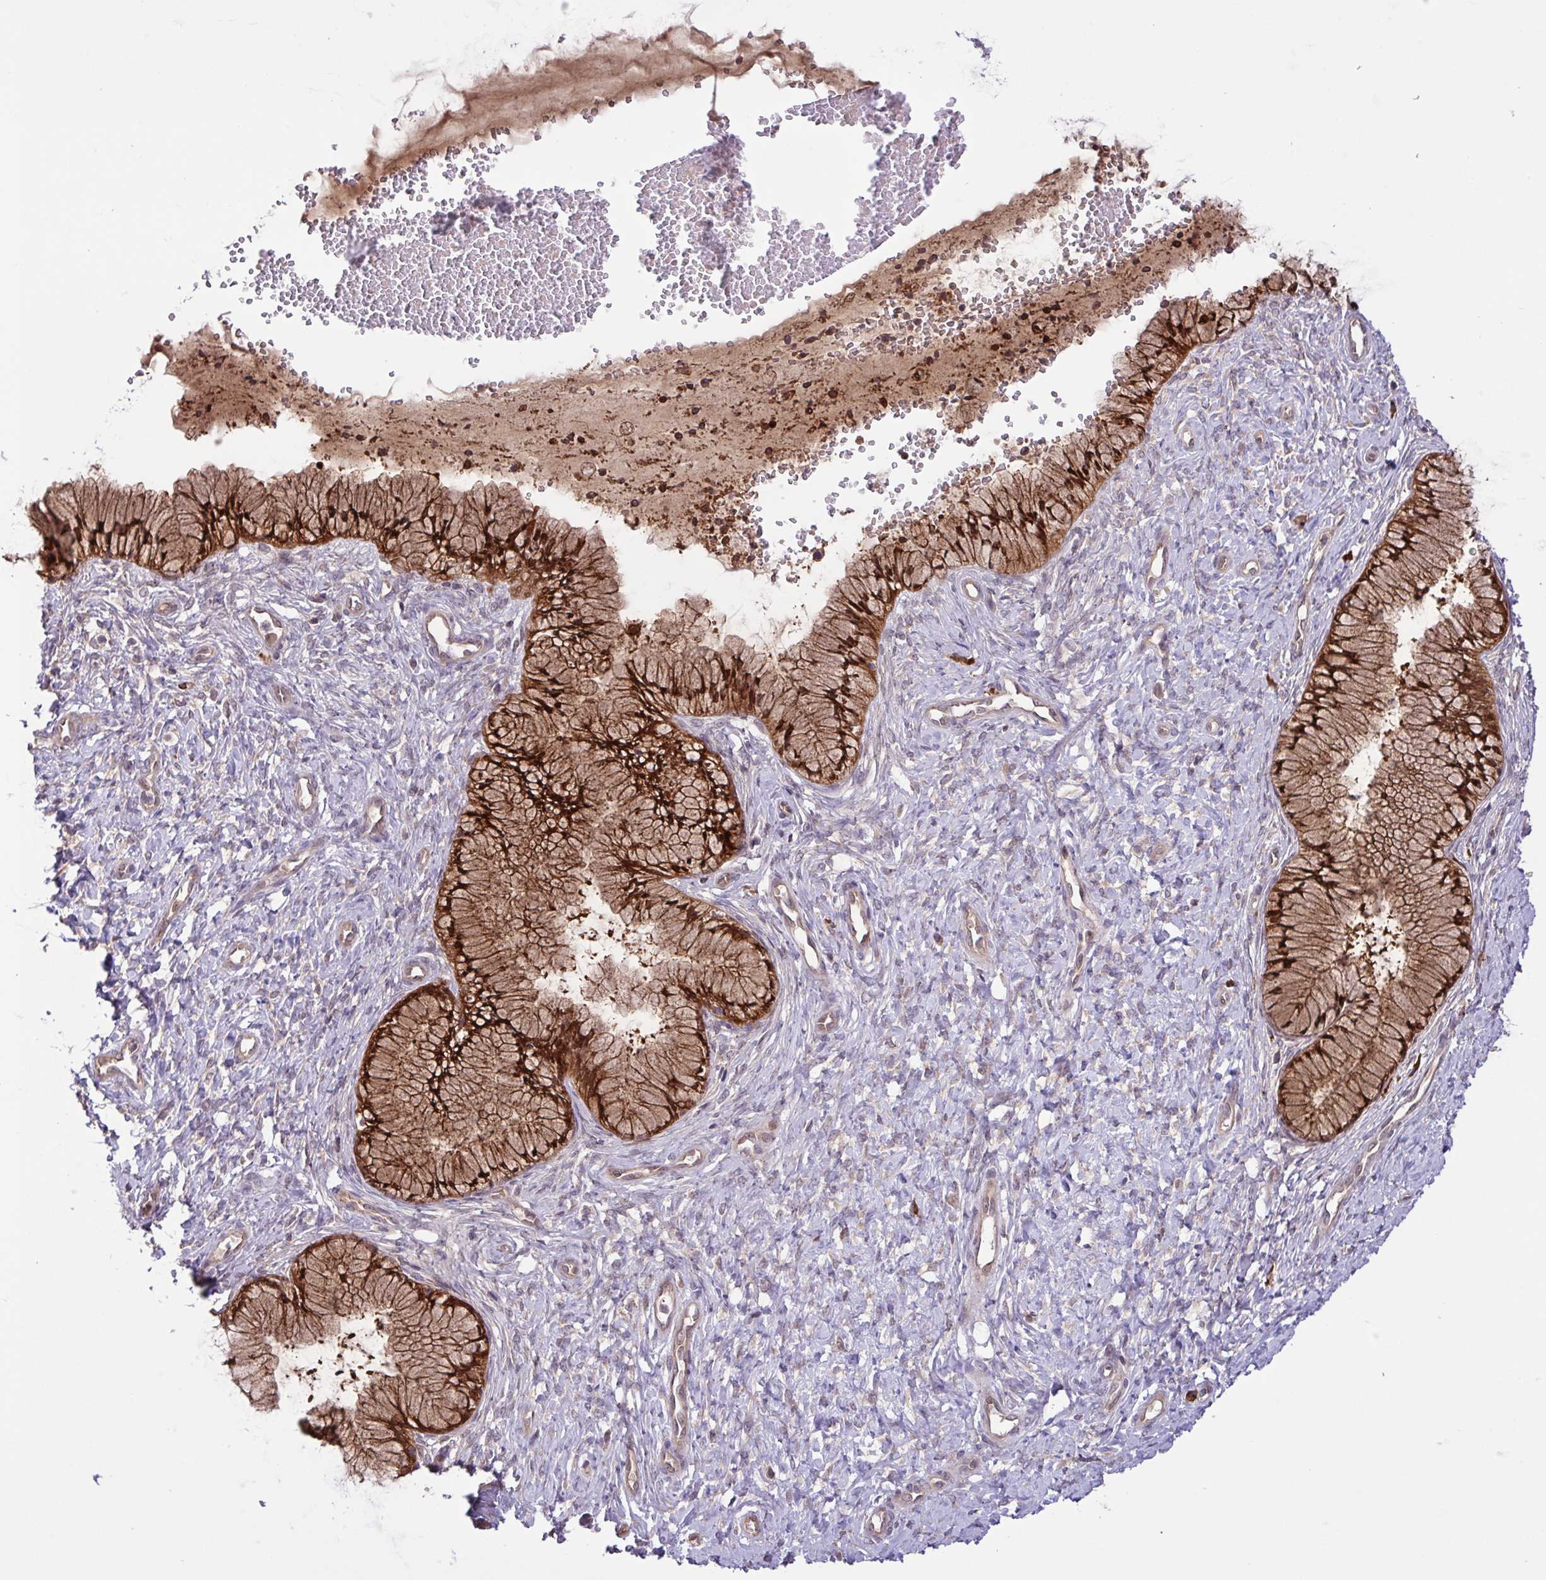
{"staining": {"intensity": "strong", "quantity": ">75%", "location": "cytoplasmic/membranous,nuclear"}, "tissue": "cervix", "cell_type": "Glandular cells", "image_type": "normal", "snomed": [{"axis": "morphology", "description": "Normal tissue, NOS"}, {"axis": "topography", "description": "Cervix"}], "caption": "DAB immunohistochemical staining of unremarkable cervix exhibits strong cytoplasmic/membranous,nuclear protein positivity in approximately >75% of glandular cells.", "gene": "INTS10", "patient": {"sex": "female", "age": 37}}